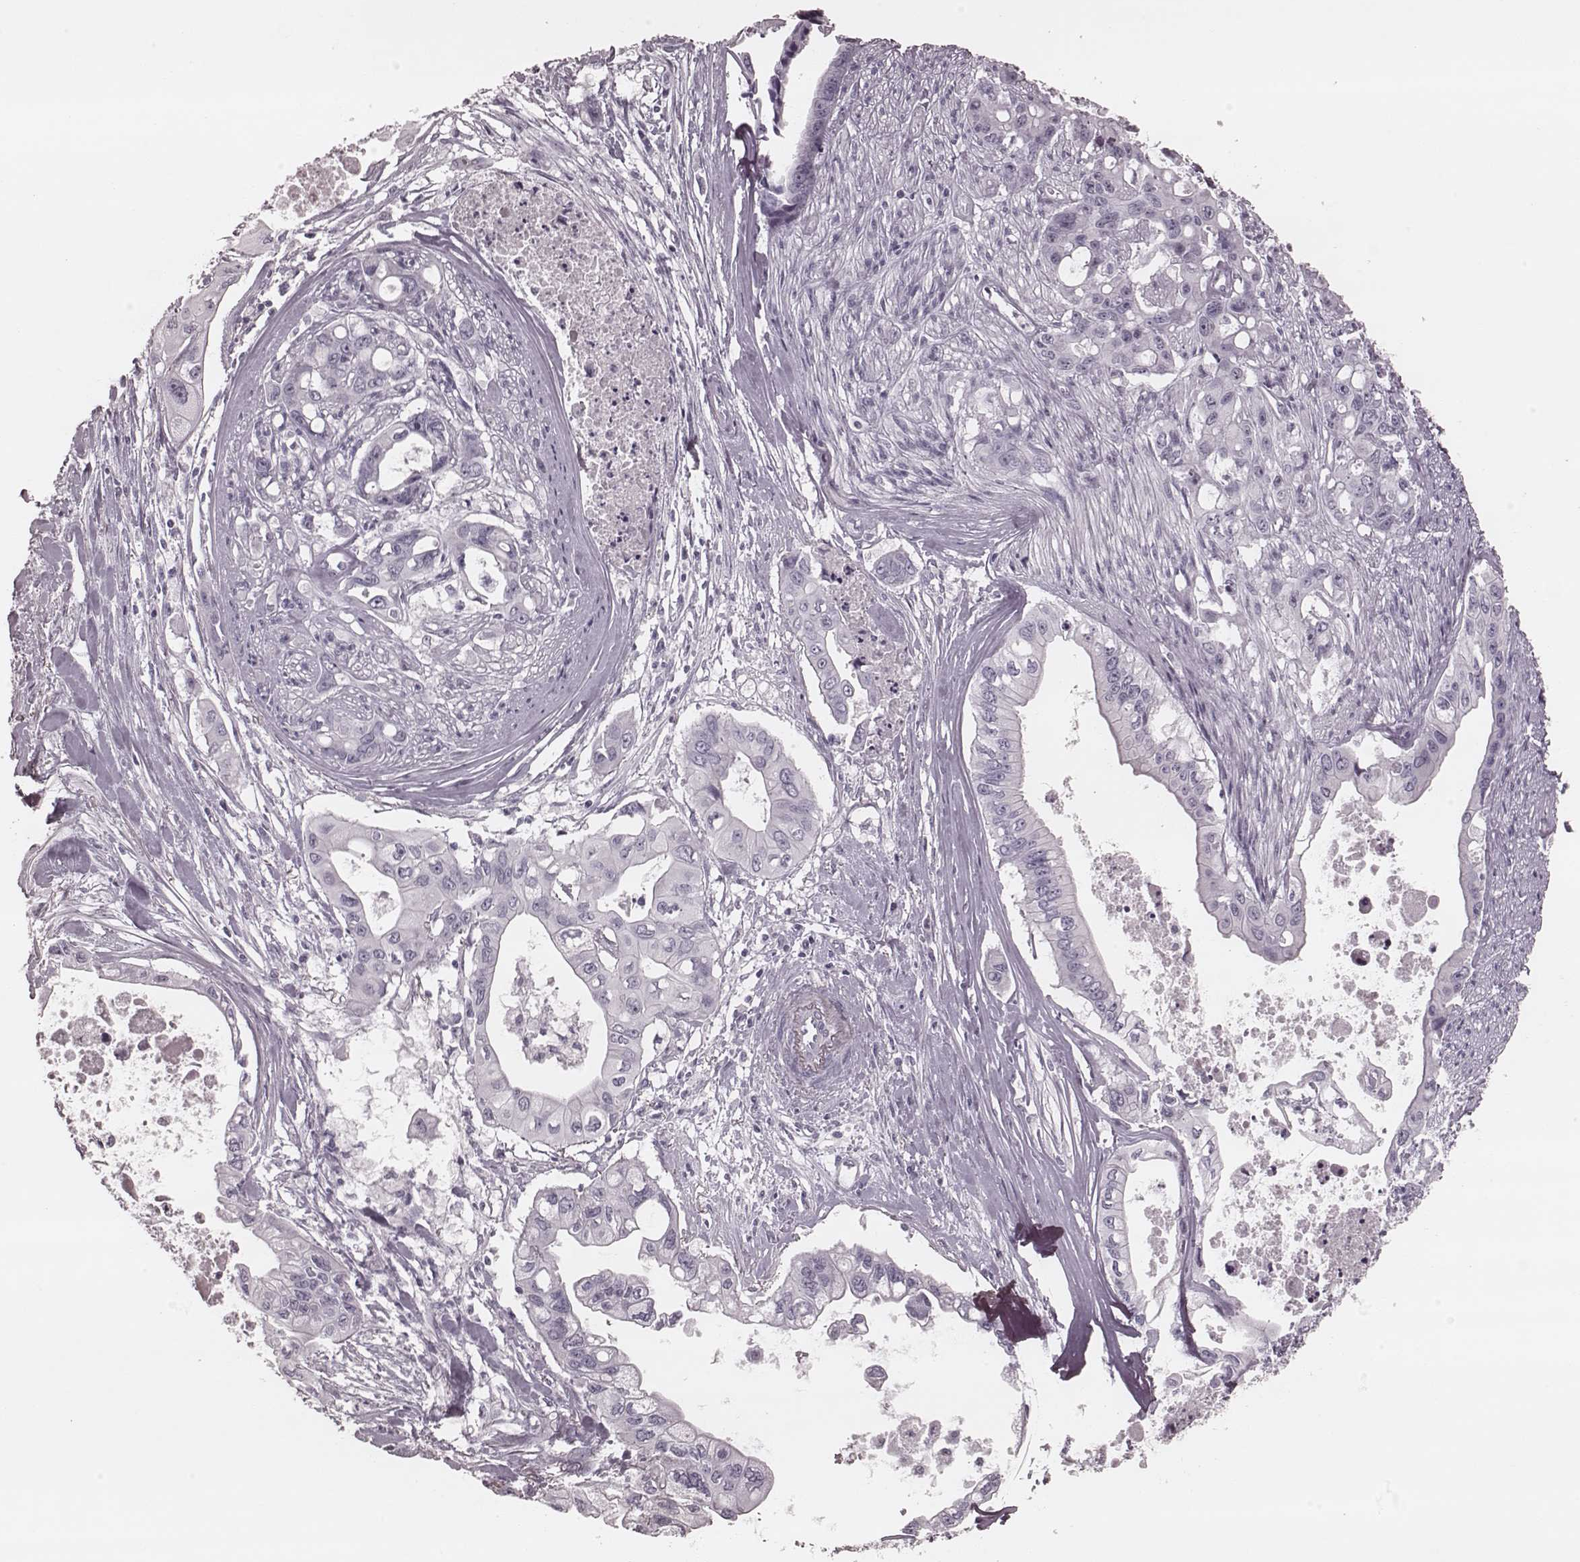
{"staining": {"intensity": "negative", "quantity": "none", "location": "none"}, "tissue": "pancreatic cancer", "cell_type": "Tumor cells", "image_type": "cancer", "snomed": [{"axis": "morphology", "description": "Adenocarcinoma, NOS"}, {"axis": "topography", "description": "Pancreas"}], "caption": "Image shows no significant protein staining in tumor cells of pancreatic cancer (adenocarcinoma).", "gene": "KRT74", "patient": {"sex": "male", "age": 60}}